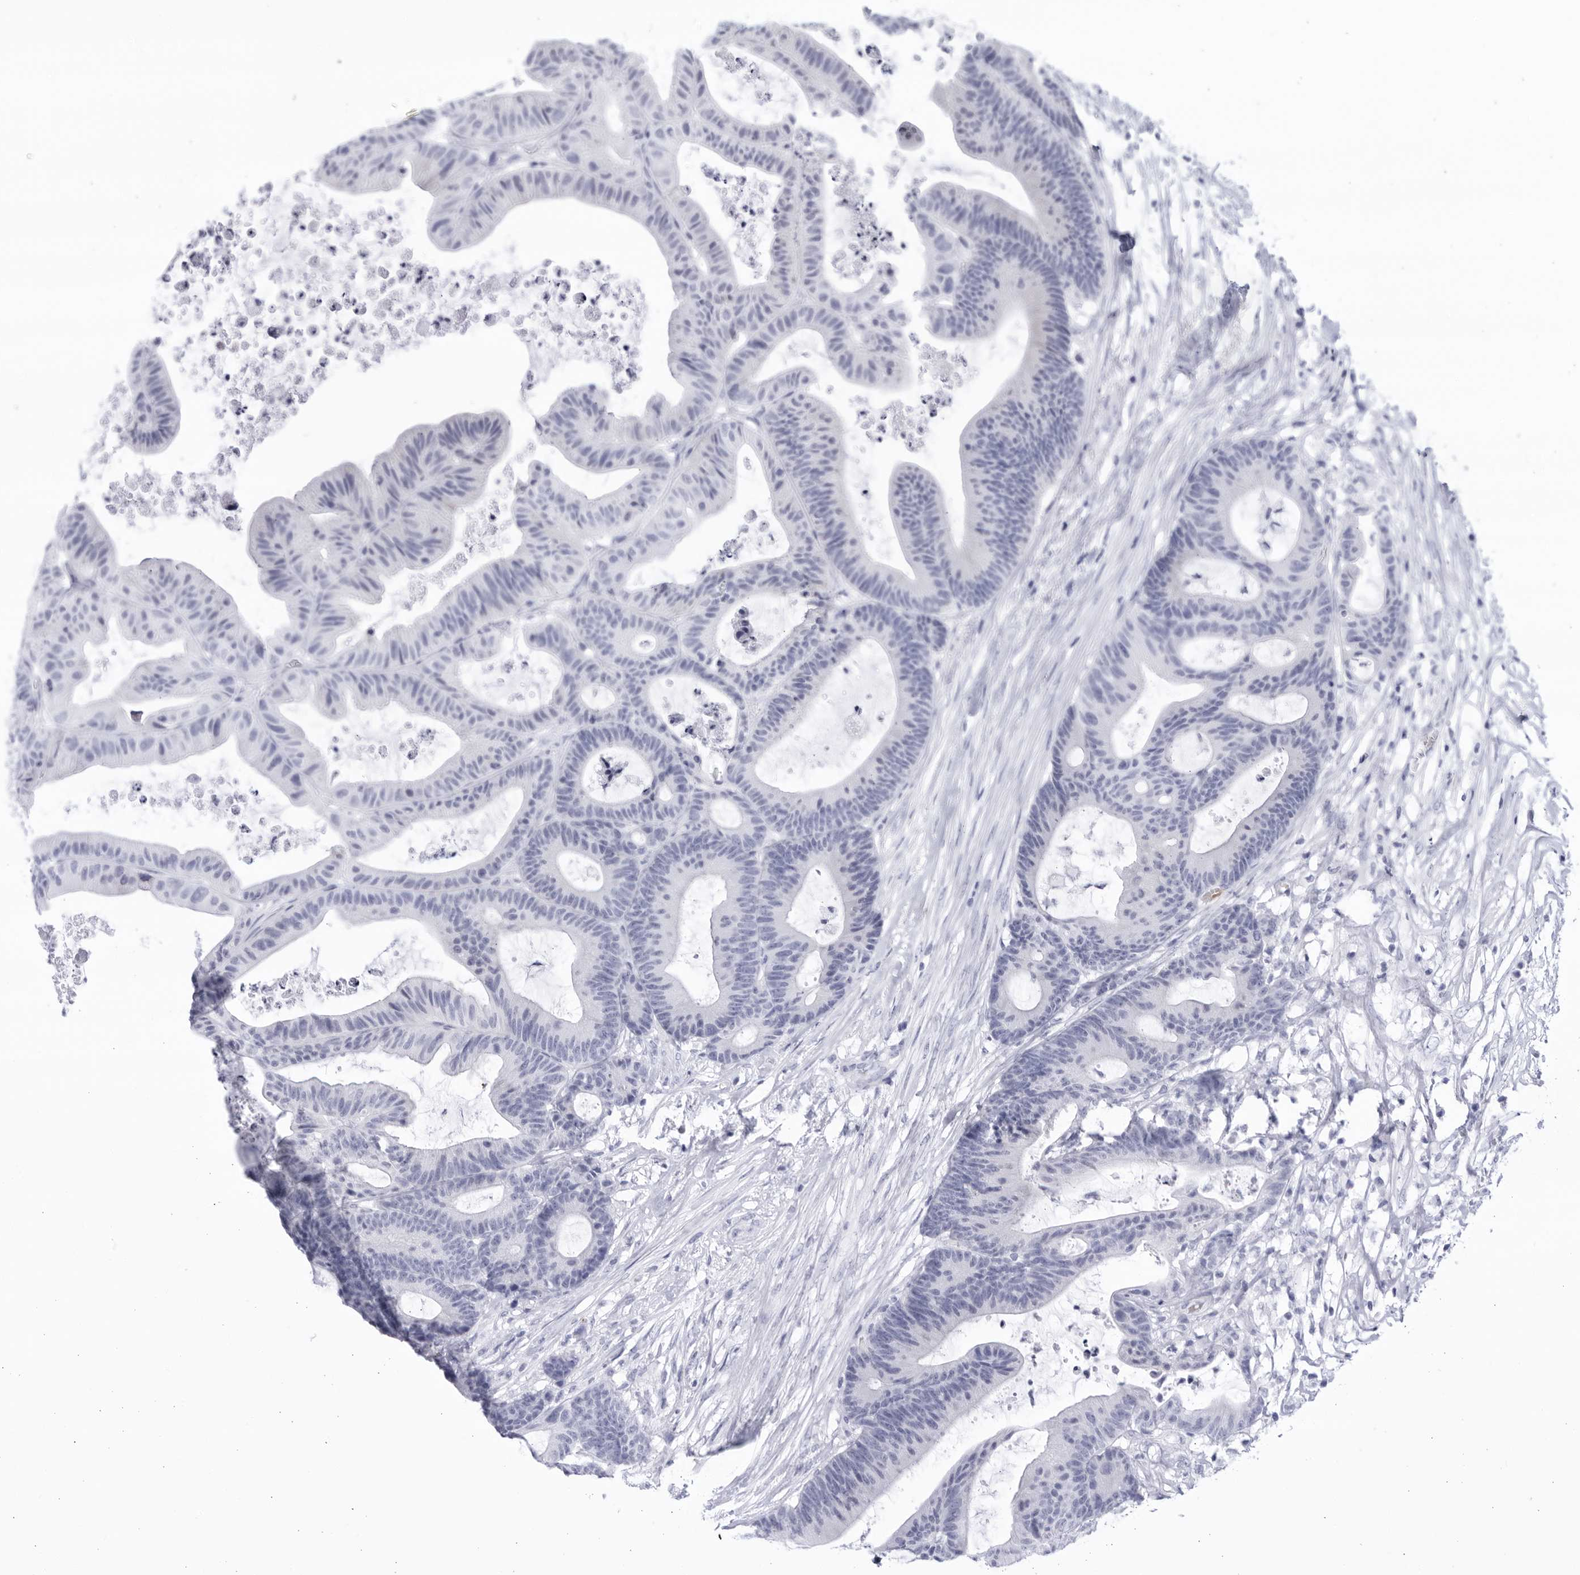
{"staining": {"intensity": "negative", "quantity": "none", "location": "none"}, "tissue": "colorectal cancer", "cell_type": "Tumor cells", "image_type": "cancer", "snomed": [{"axis": "morphology", "description": "Adenocarcinoma, NOS"}, {"axis": "topography", "description": "Colon"}], "caption": "A high-resolution micrograph shows immunohistochemistry (IHC) staining of colorectal adenocarcinoma, which displays no significant expression in tumor cells. (DAB immunohistochemistry, high magnification).", "gene": "CCDC181", "patient": {"sex": "female", "age": 84}}